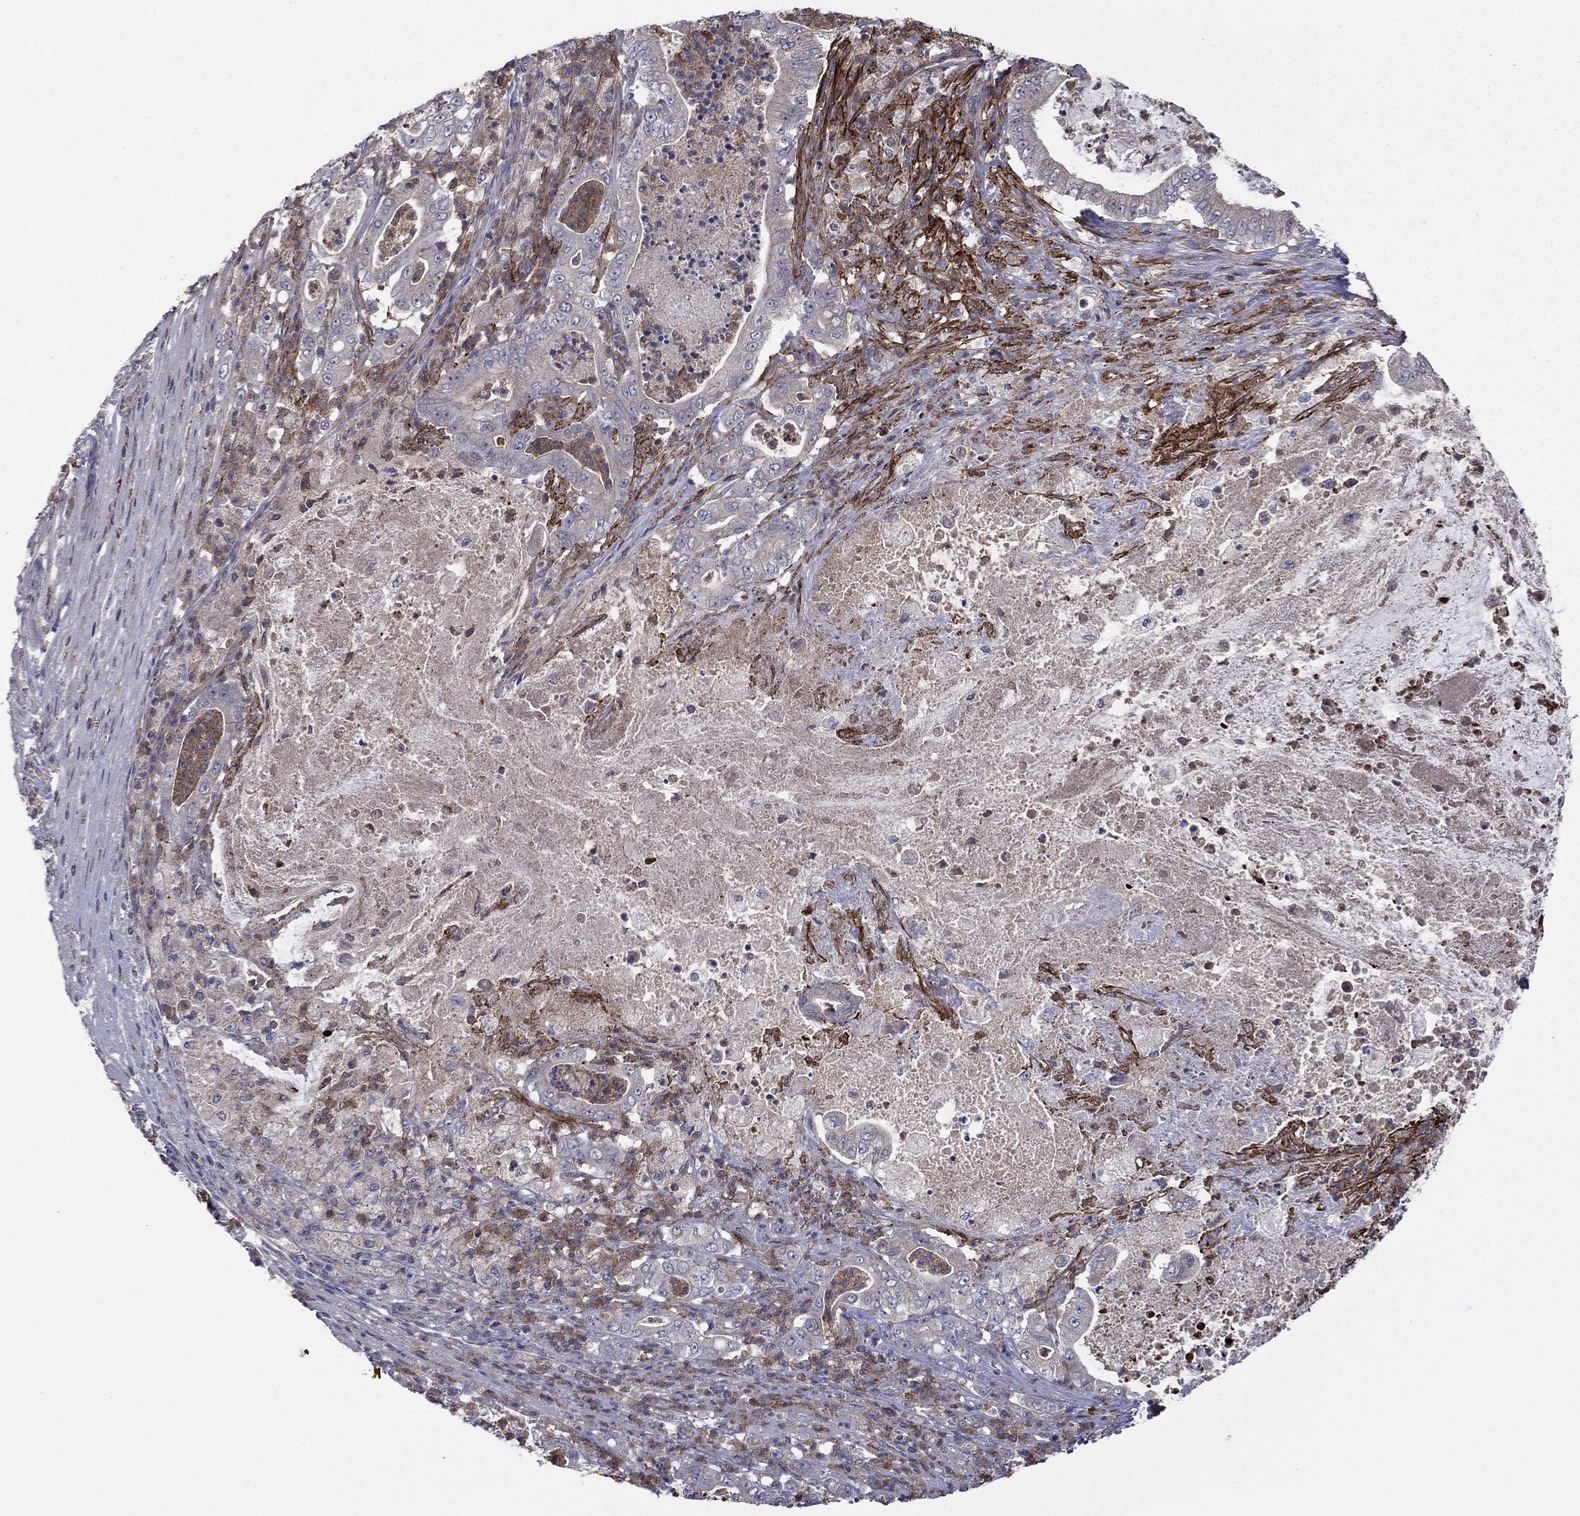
{"staining": {"intensity": "negative", "quantity": "none", "location": "none"}, "tissue": "pancreatic cancer", "cell_type": "Tumor cells", "image_type": "cancer", "snomed": [{"axis": "morphology", "description": "Adenocarcinoma, NOS"}, {"axis": "topography", "description": "Pancreas"}], "caption": "Tumor cells are negative for brown protein staining in pancreatic cancer (adenocarcinoma).", "gene": "DOP1B", "patient": {"sex": "male", "age": 71}}